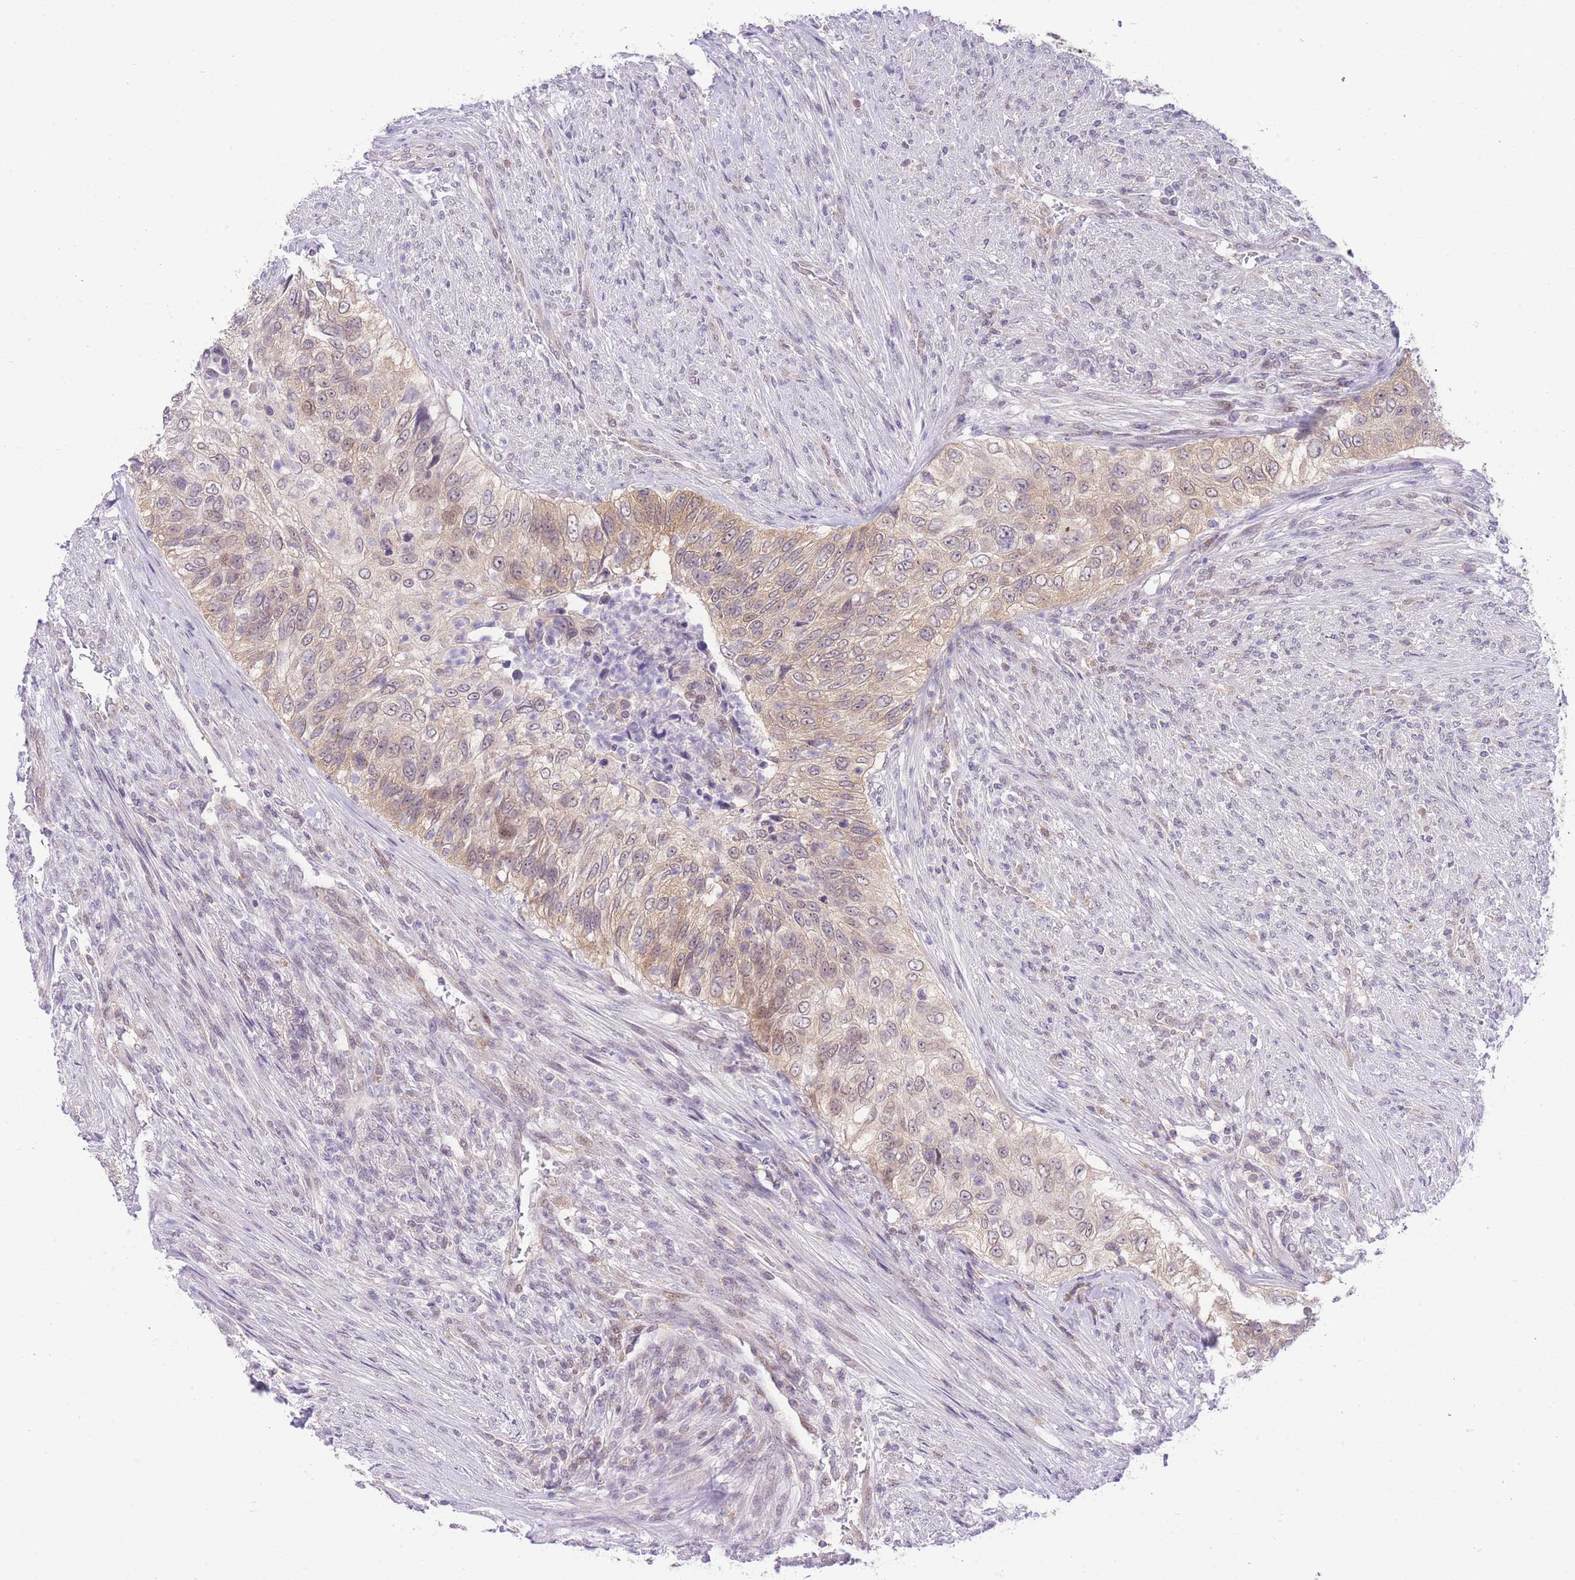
{"staining": {"intensity": "moderate", "quantity": ">75%", "location": "cytoplasmic/membranous"}, "tissue": "urothelial cancer", "cell_type": "Tumor cells", "image_type": "cancer", "snomed": [{"axis": "morphology", "description": "Urothelial carcinoma, High grade"}, {"axis": "topography", "description": "Urinary bladder"}], "caption": "Tumor cells reveal medium levels of moderate cytoplasmic/membranous staining in approximately >75% of cells in human urothelial carcinoma (high-grade).", "gene": "STK39", "patient": {"sex": "female", "age": 60}}